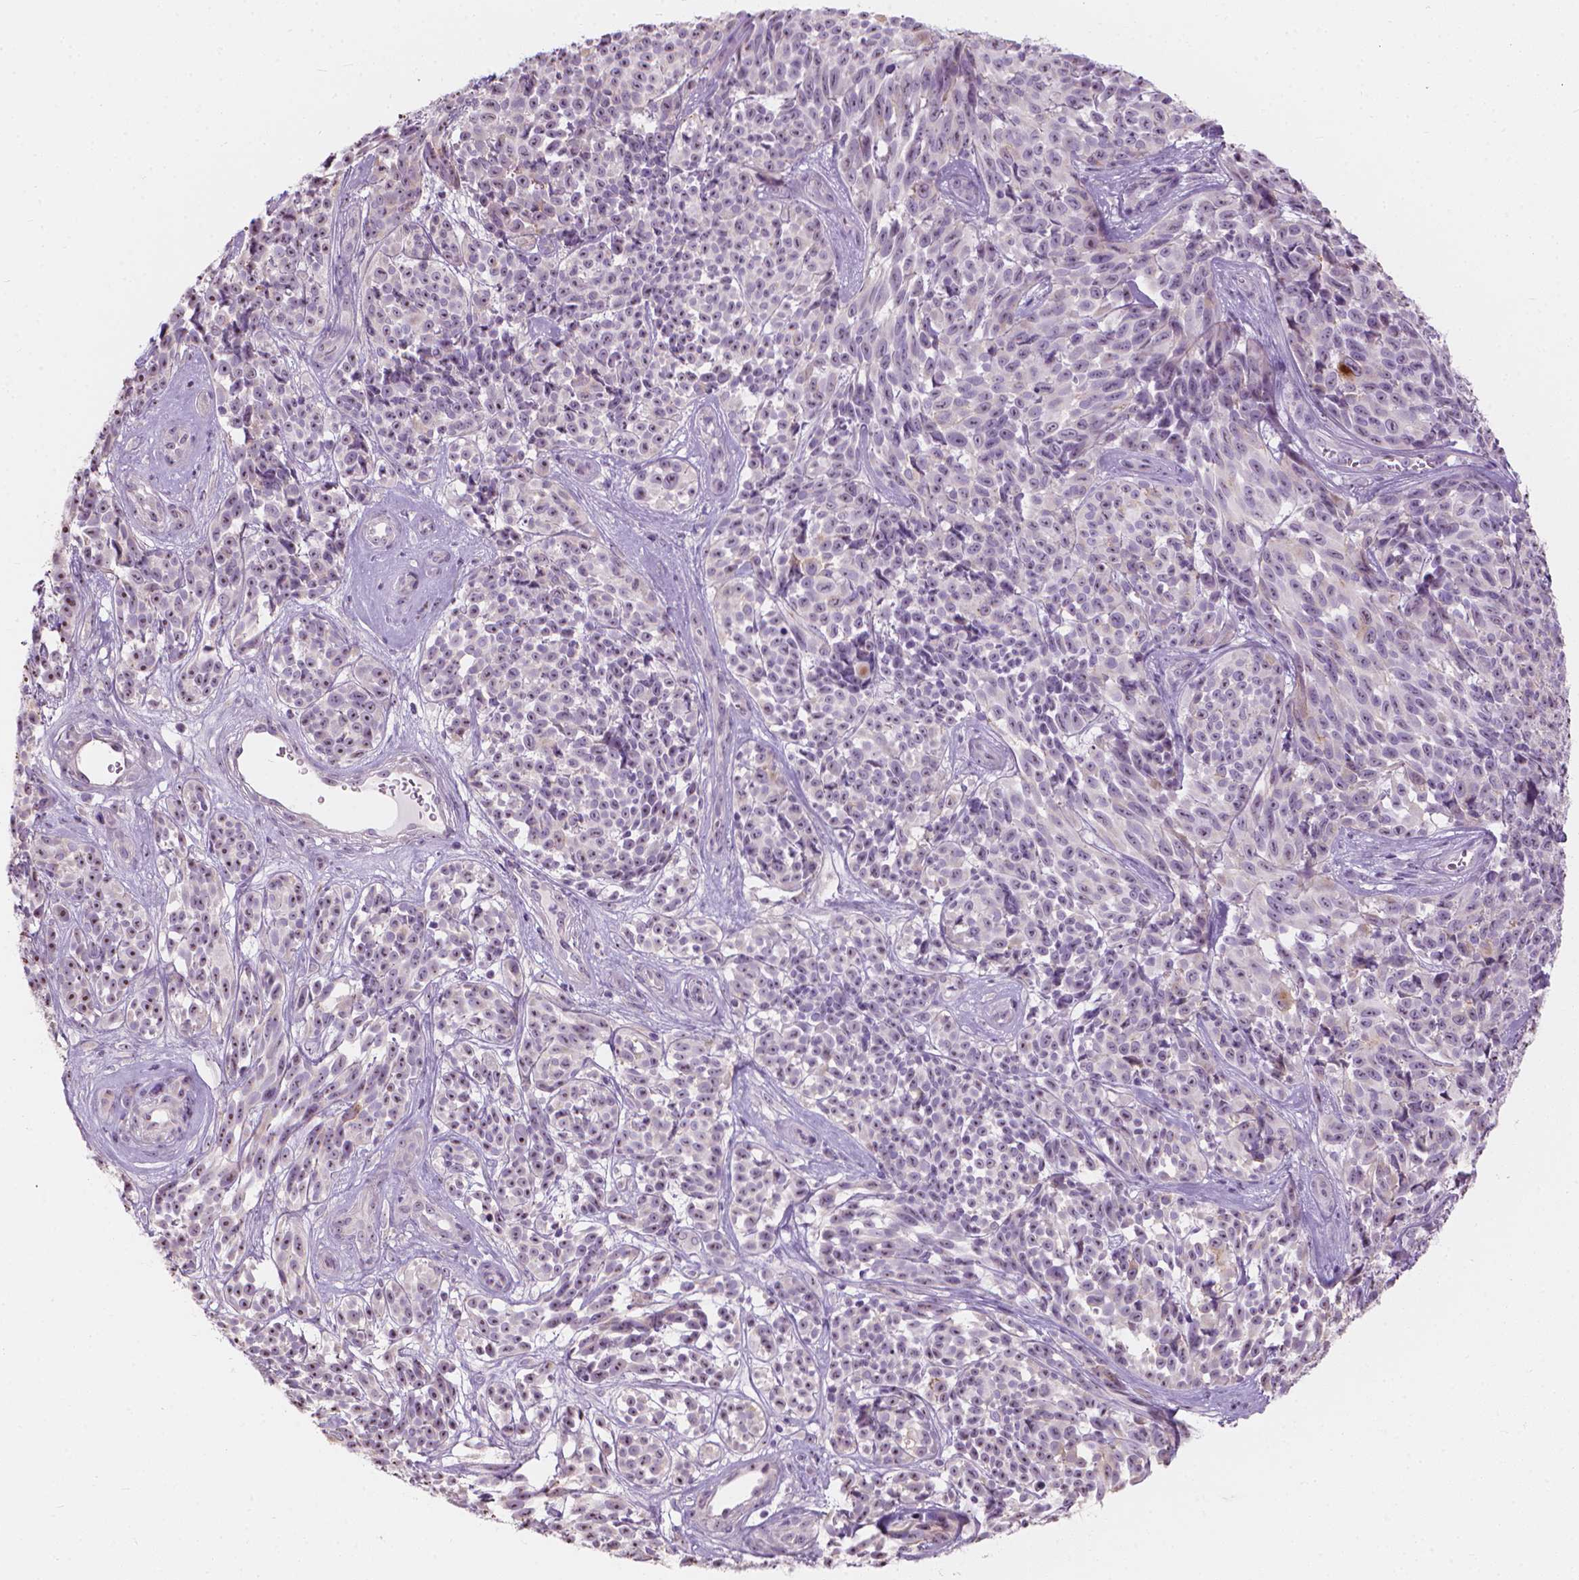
{"staining": {"intensity": "negative", "quantity": "none", "location": "none"}, "tissue": "melanoma", "cell_type": "Tumor cells", "image_type": "cancer", "snomed": [{"axis": "morphology", "description": "Malignant melanoma, NOS"}, {"axis": "topography", "description": "Skin"}], "caption": "IHC of human malignant melanoma shows no positivity in tumor cells.", "gene": "GPRC5A", "patient": {"sex": "female", "age": 88}}